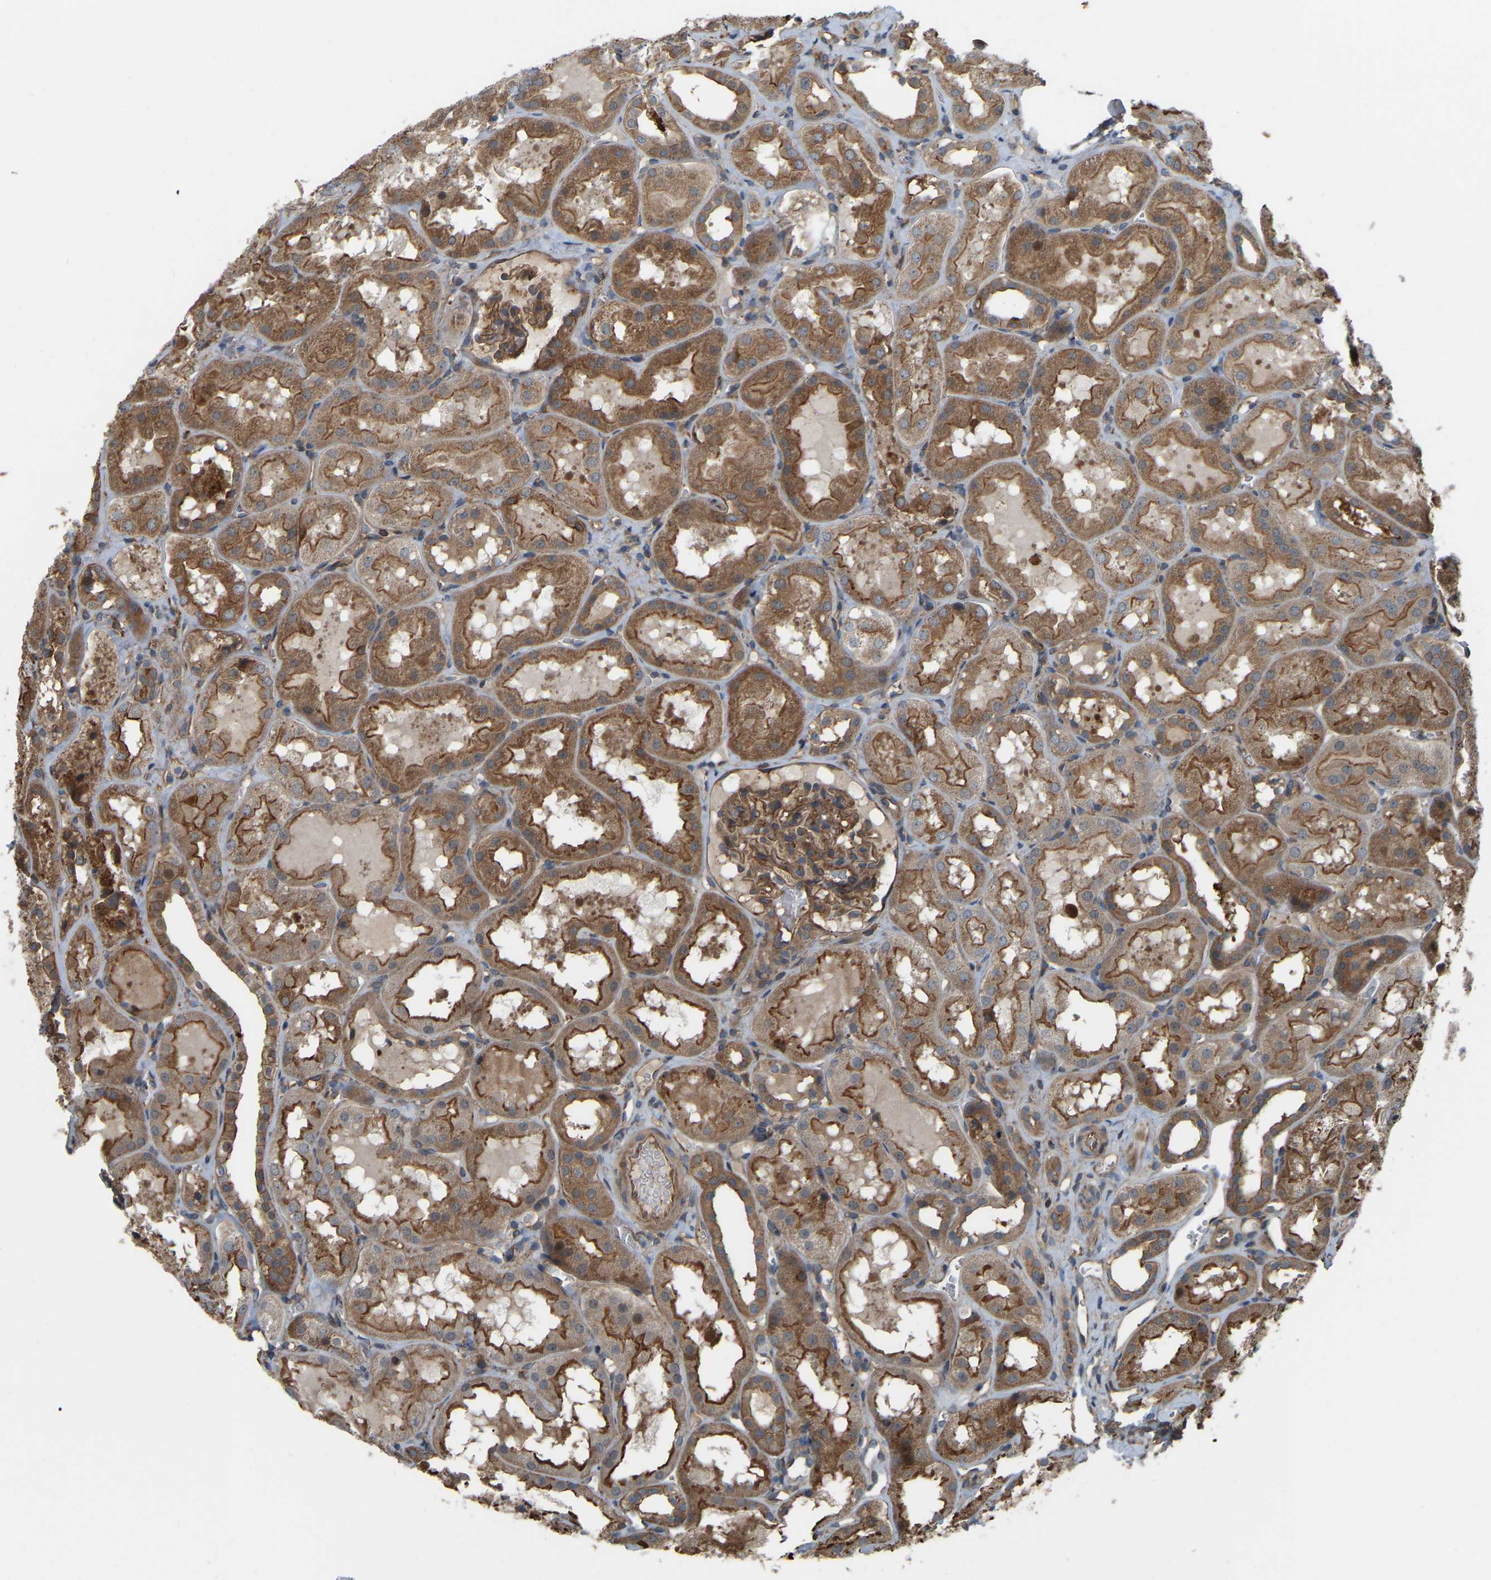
{"staining": {"intensity": "moderate", "quantity": ">75%", "location": "cytoplasmic/membranous"}, "tissue": "kidney", "cell_type": "Cells in glomeruli", "image_type": "normal", "snomed": [{"axis": "morphology", "description": "Normal tissue, NOS"}, {"axis": "topography", "description": "Kidney"}, {"axis": "topography", "description": "Urinary bladder"}], "caption": "Kidney stained for a protein (brown) demonstrates moderate cytoplasmic/membranous positive staining in approximately >75% of cells in glomeruli.", "gene": "SAMD9L", "patient": {"sex": "male", "age": 16}}